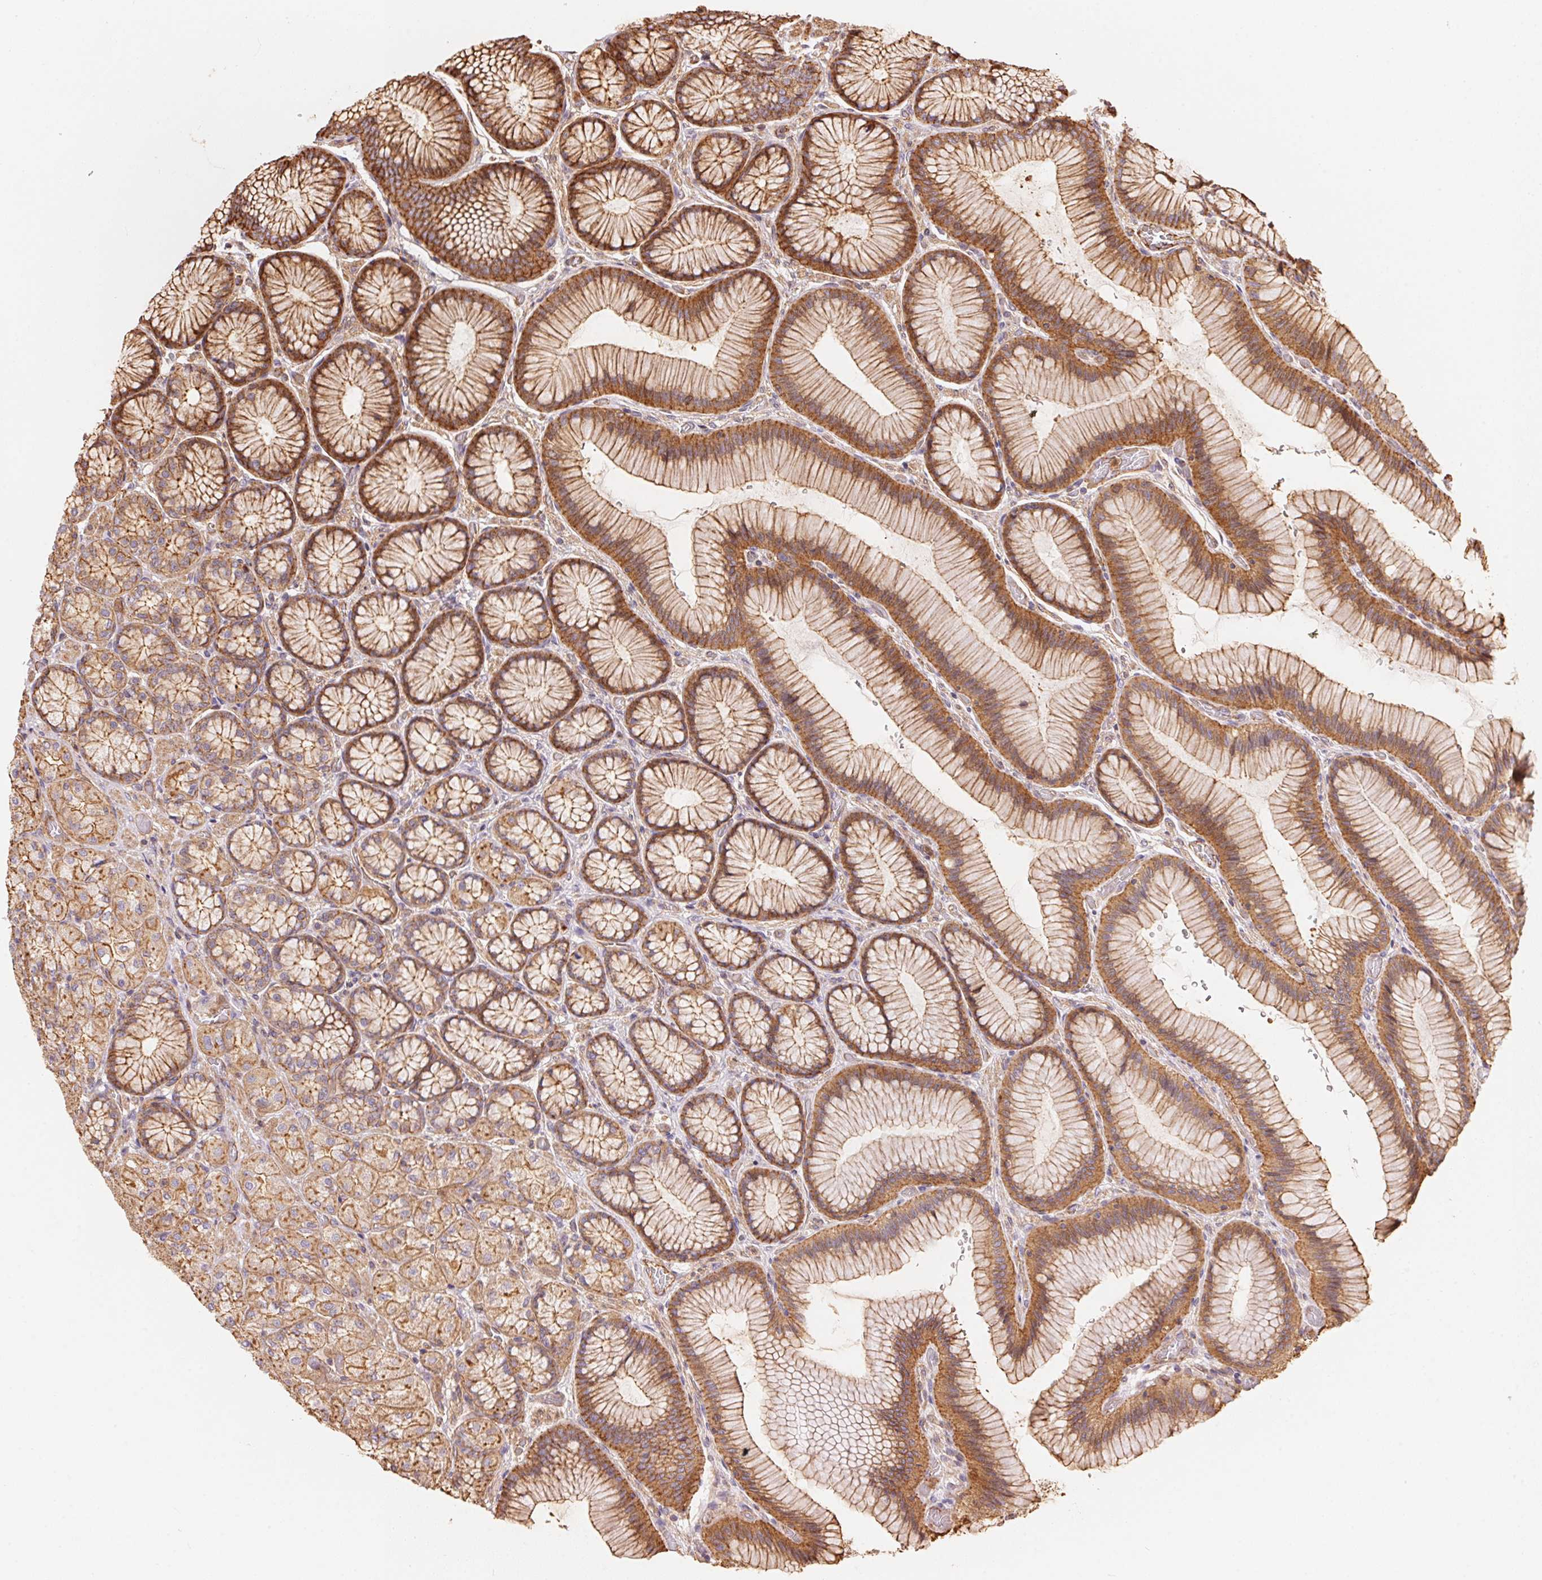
{"staining": {"intensity": "moderate", "quantity": ">75%", "location": "cytoplasmic/membranous"}, "tissue": "stomach", "cell_type": "Glandular cells", "image_type": "normal", "snomed": [{"axis": "morphology", "description": "Normal tissue, NOS"}, {"axis": "morphology", "description": "Adenocarcinoma, NOS"}, {"axis": "morphology", "description": "Adenocarcinoma, High grade"}, {"axis": "topography", "description": "Stomach, upper"}, {"axis": "topography", "description": "Stomach"}], "caption": "About >75% of glandular cells in unremarkable human stomach exhibit moderate cytoplasmic/membranous protein positivity as visualized by brown immunohistochemical staining.", "gene": "FRAS1", "patient": {"sex": "female", "age": 65}}